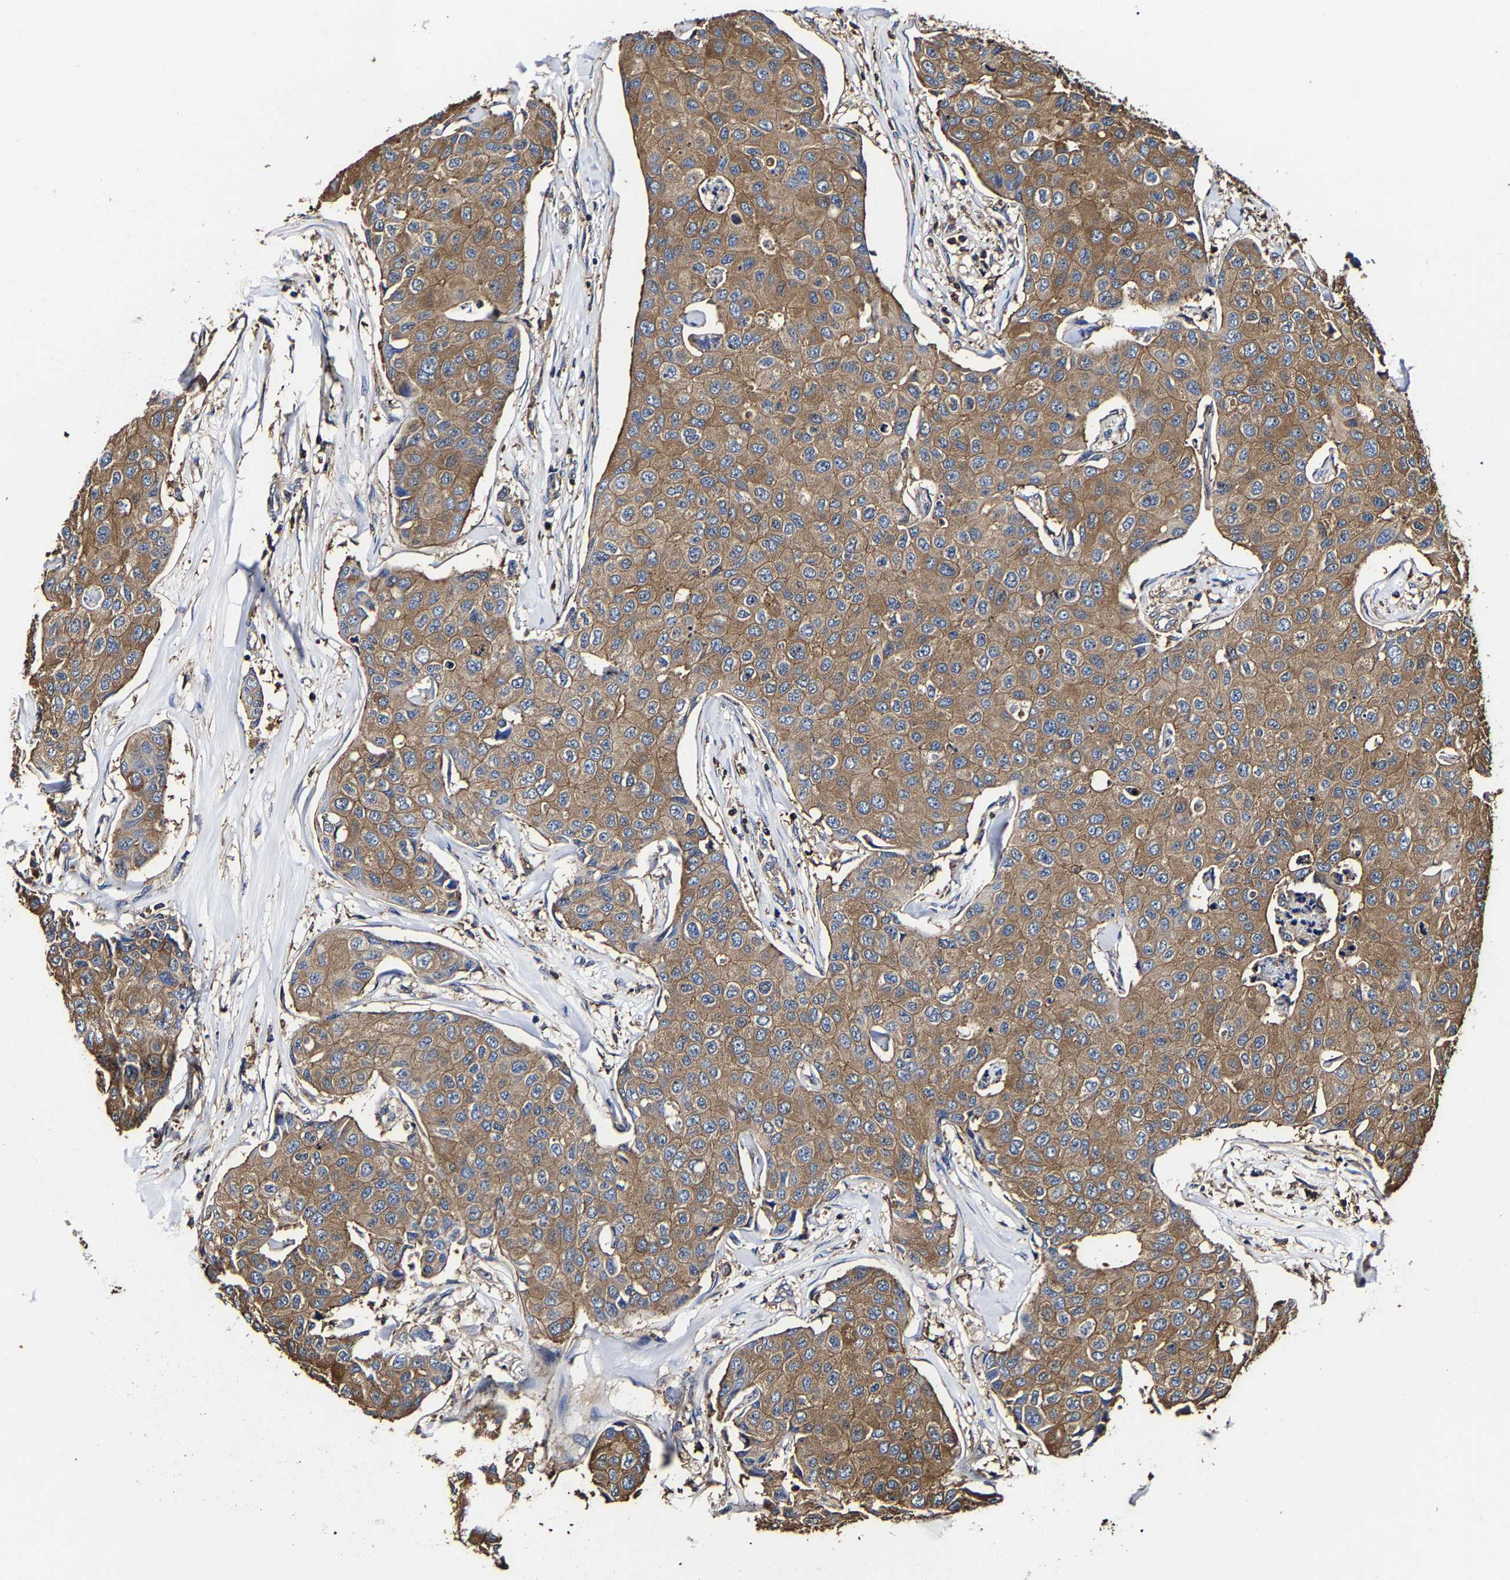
{"staining": {"intensity": "moderate", "quantity": ">75%", "location": "cytoplasmic/membranous"}, "tissue": "breast cancer", "cell_type": "Tumor cells", "image_type": "cancer", "snomed": [{"axis": "morphology", "description": "Duct carcinoma"}, {"axis": "topography", "description": "Breast"}], "caption": "IHC image of neoplastic tissue: human intraductal carcinoma (breast) stained using immunohistochemistry demonstrates medium levels of moderate protein expression localized specifically in the cytoplasmic/membranous of tumor cells, appearing as a cytoplasmic/membranous brown color.", "gene": "SSH3", "patient": {"sex": "female", "age": 80}}